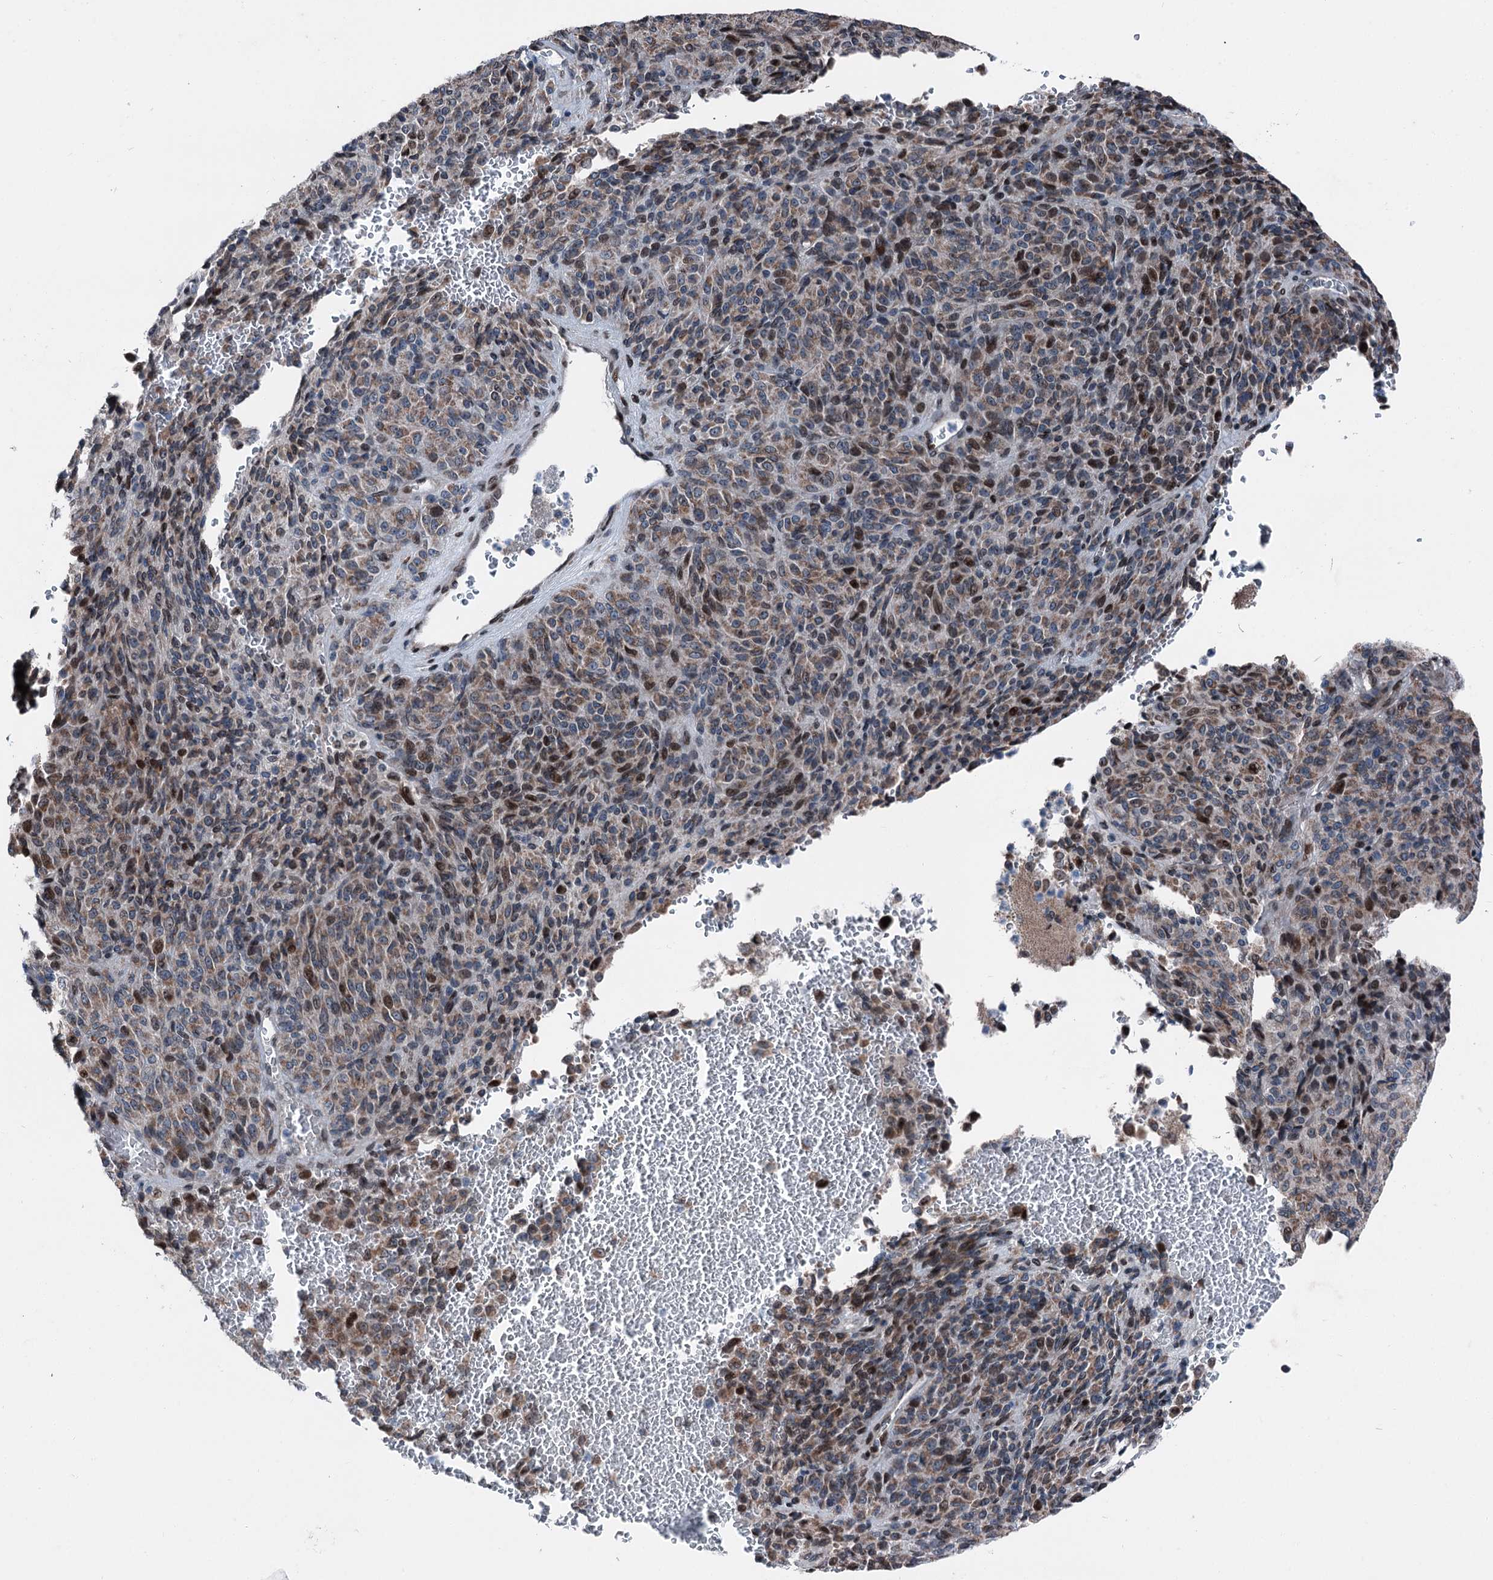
{"staining": {"intensity": "moderate", "quantity": "25%-75%", "location": "cytoplasmic/membranous,nuclear"}, "tissue": "melanoma", "cell_type": "Tumor cells", "image_type": "cancer", "snomed": [{"axis": "morphology", "description": "Malignant melanoma, Metastatic site"}, {"axis": "topography", "description": "Brain"}], "caption": "Protein expression analysis of malignant melanoma (metastatic site) reveals moderate cytoplasmic/membranous and nuclear staining in about 25%-75% of tumor cells. Using DAB (brown) and hematoxylin (blue) stains, captured at high magnification using brightfield microscopy.", "gene": "MRPL14", "patient": {"sex": "female", "age": 56}}